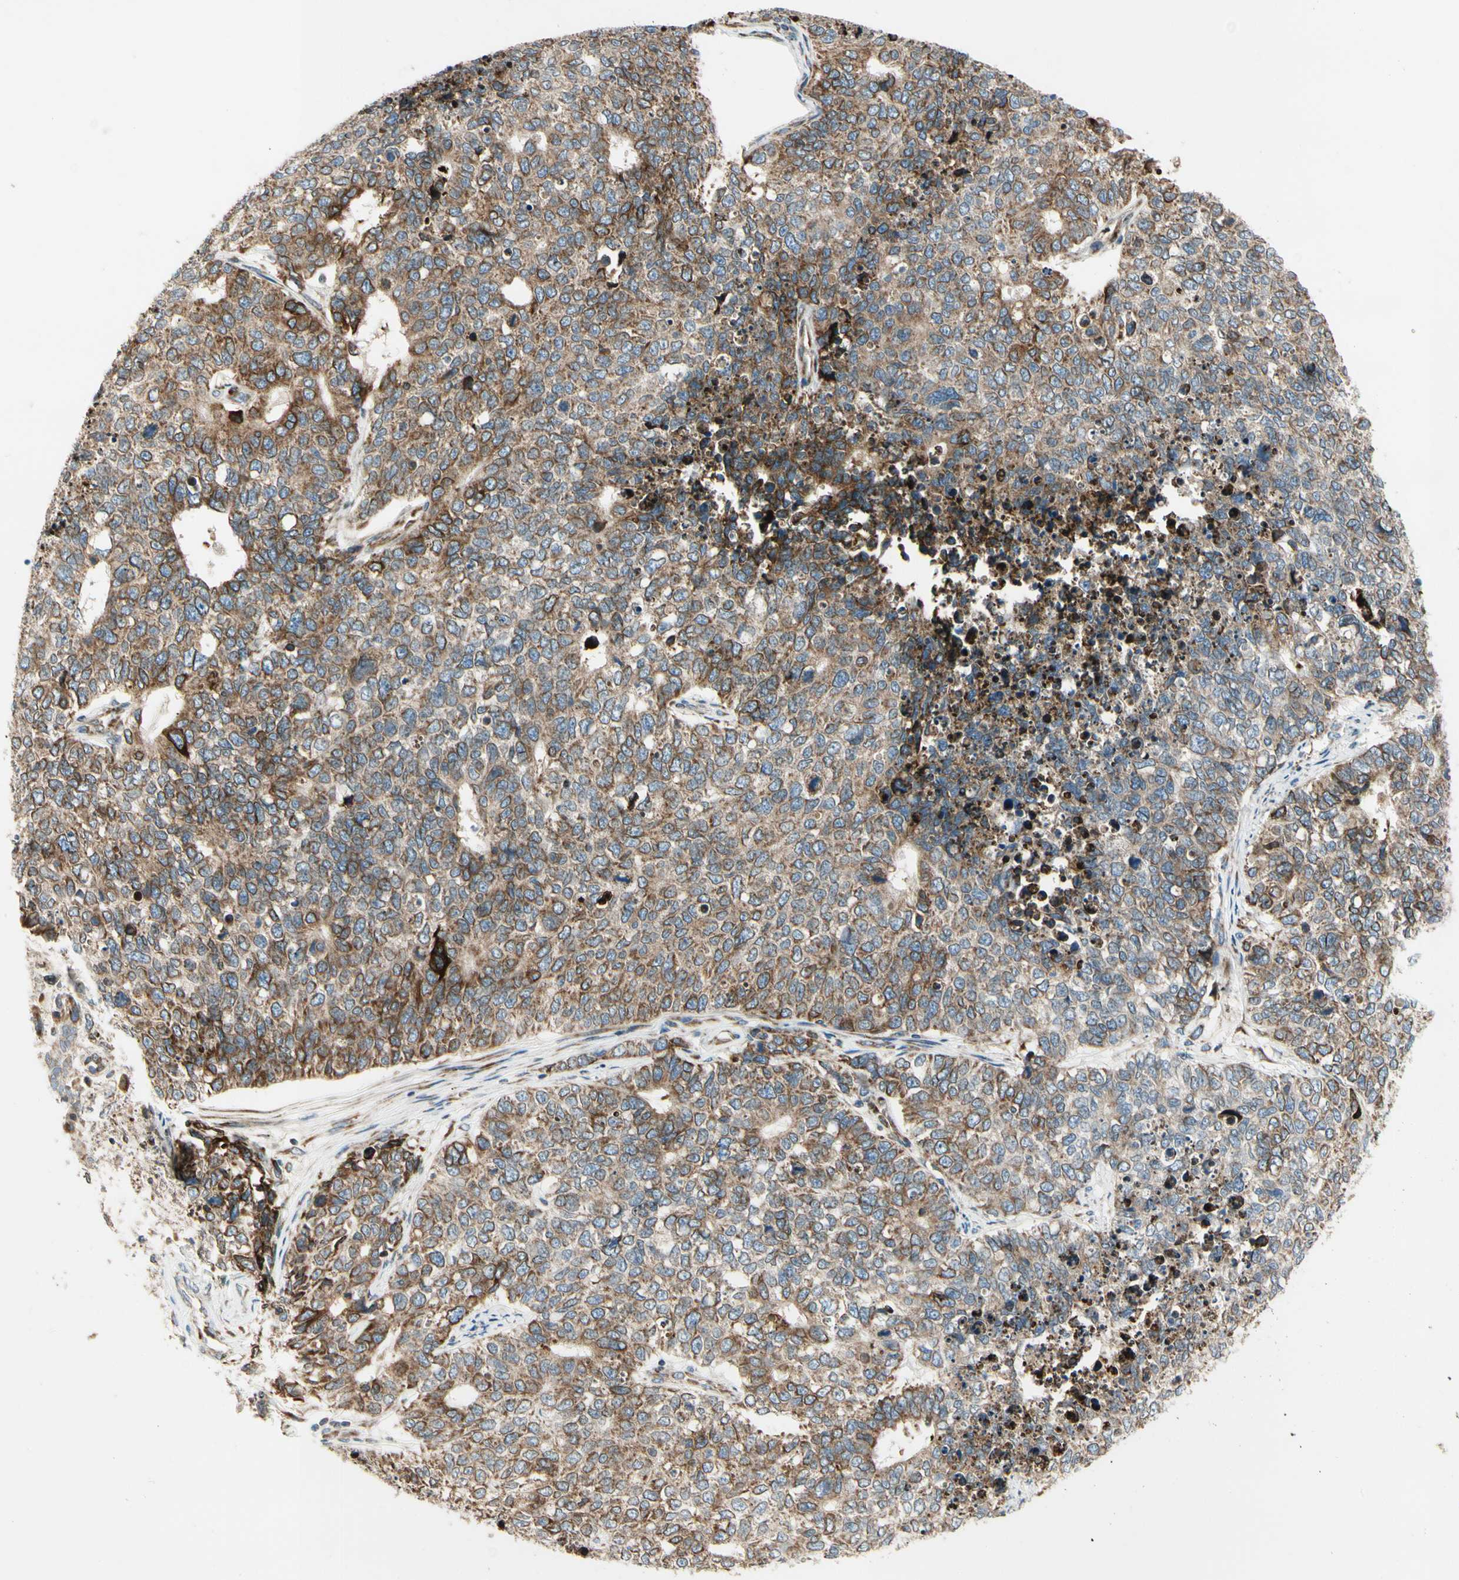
{"staining": {"intensity": "moderate", "quantity": ">75%", "location": "cytoplasmic/membranous"}, "tissue": "cervical cancer", "cell_type": "Tumor cells", "image_type": "cancer", "snomed": [{"axis": "morphology", "description": "Squamous cell carcinoma, NOS"}, {"axis": "topography", "description": "Cervix"}], "caption": "About >75% of tumor cells in cervical squamous cell carcinoma reveal moderate cytoplasmic/membranous protein positivity as visualized by brown immunohistochemical staining.", "gene": "MRPL9", "patient": {"sex": "female", "age": 63}}